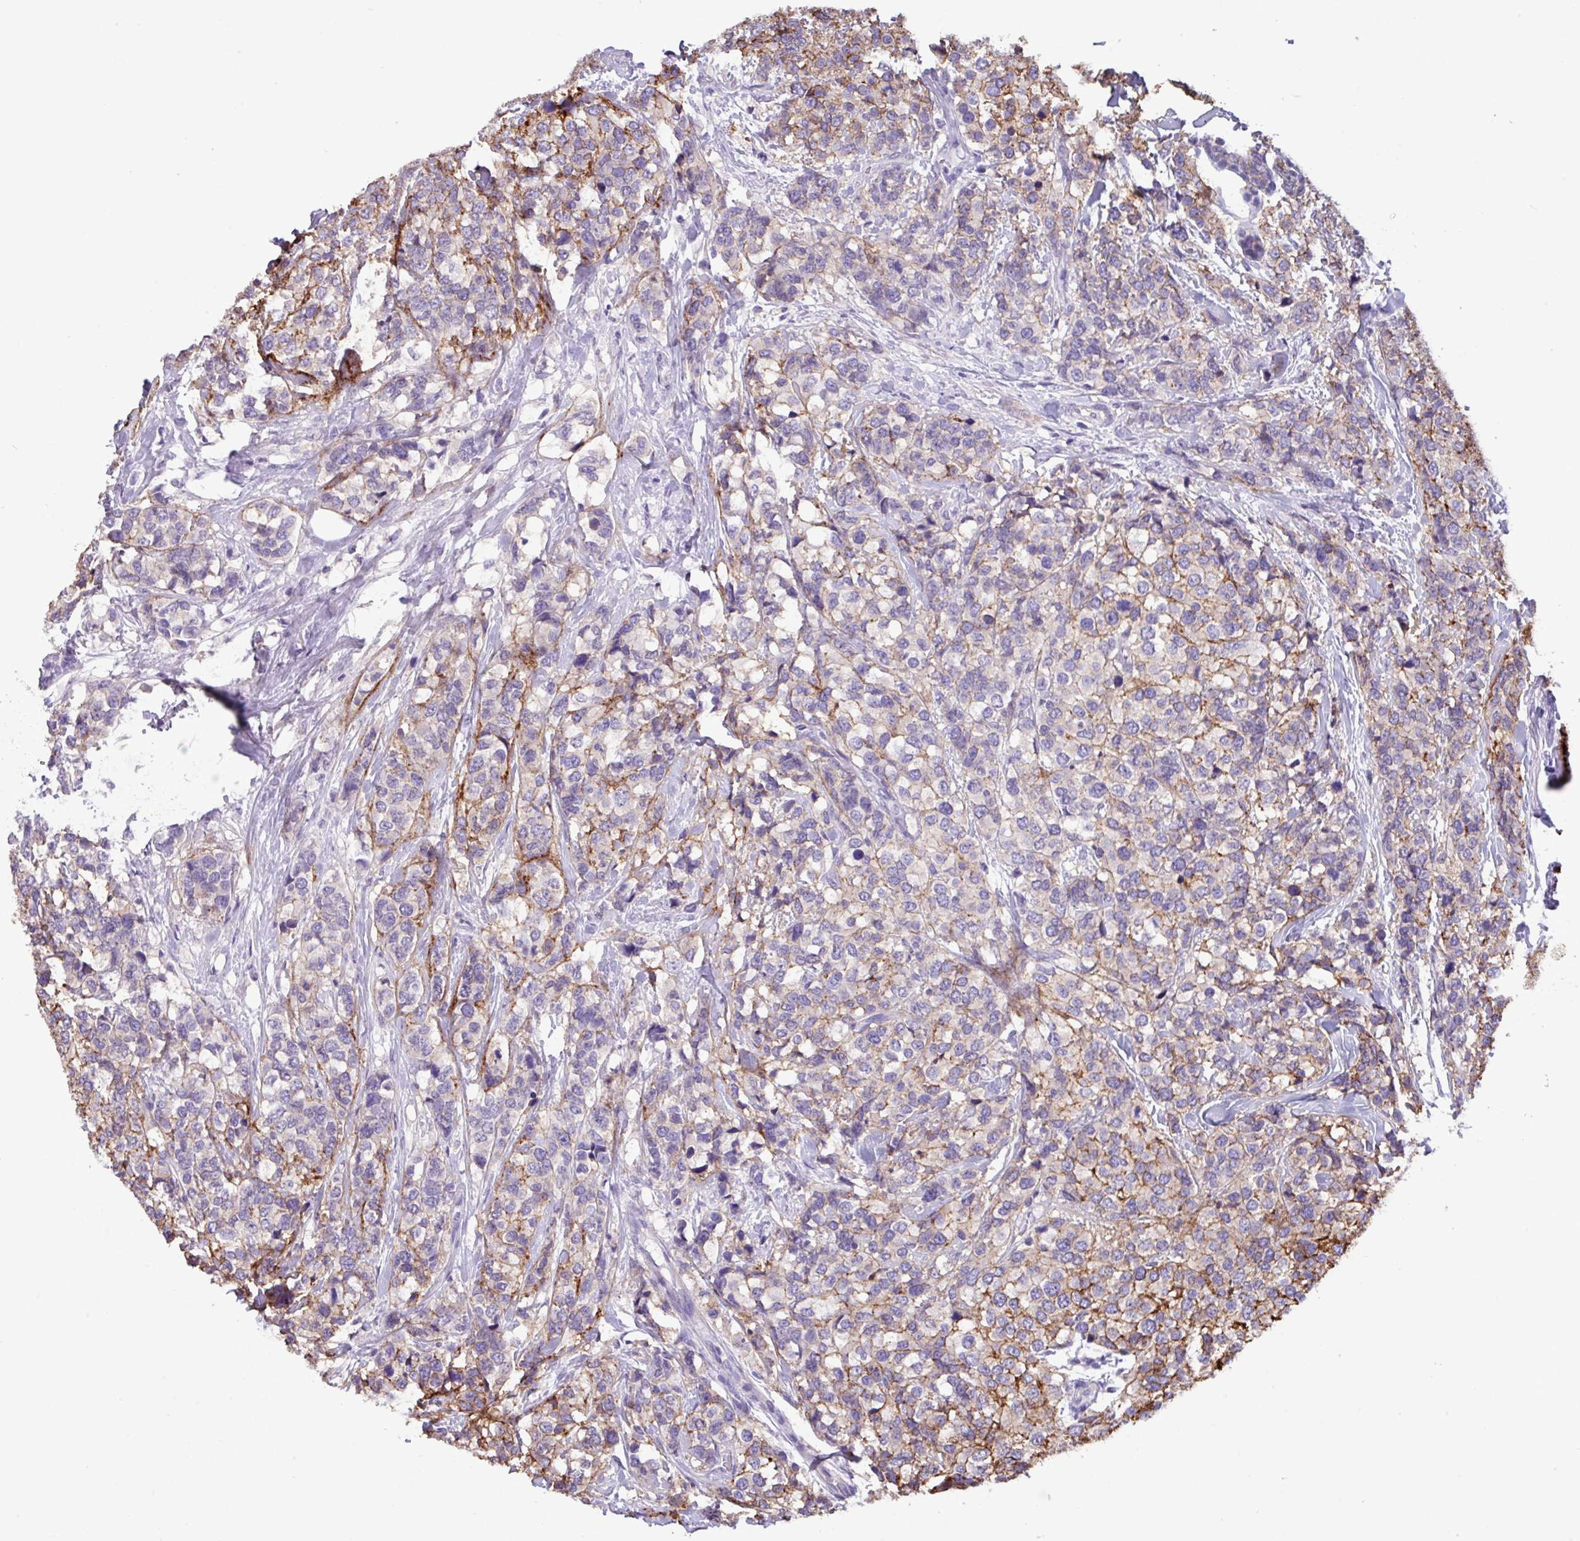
{"staining": {"intensity": "moderate", "quantity": "25%-75%", "location": "cytoplasmic/membranous"}, "tissue": "breast cancer", "cell_type": "Tumor cells", "image_type": "cancer", "snomed": [{"axis": "morphology", "description": "Lobular carcinoma"}, {"axis": "topography", "description": "Breast"}], "caption": "Moderate cytoplasmic/membranous expression for a protein is appreciated in approximately 25%-75% of tumor cells of breast cancer (lobular carcinoma) using immunohistochemistry (IHC).", "gene": "EPCAM", "patient": {"sex": "female", "age": 59}}